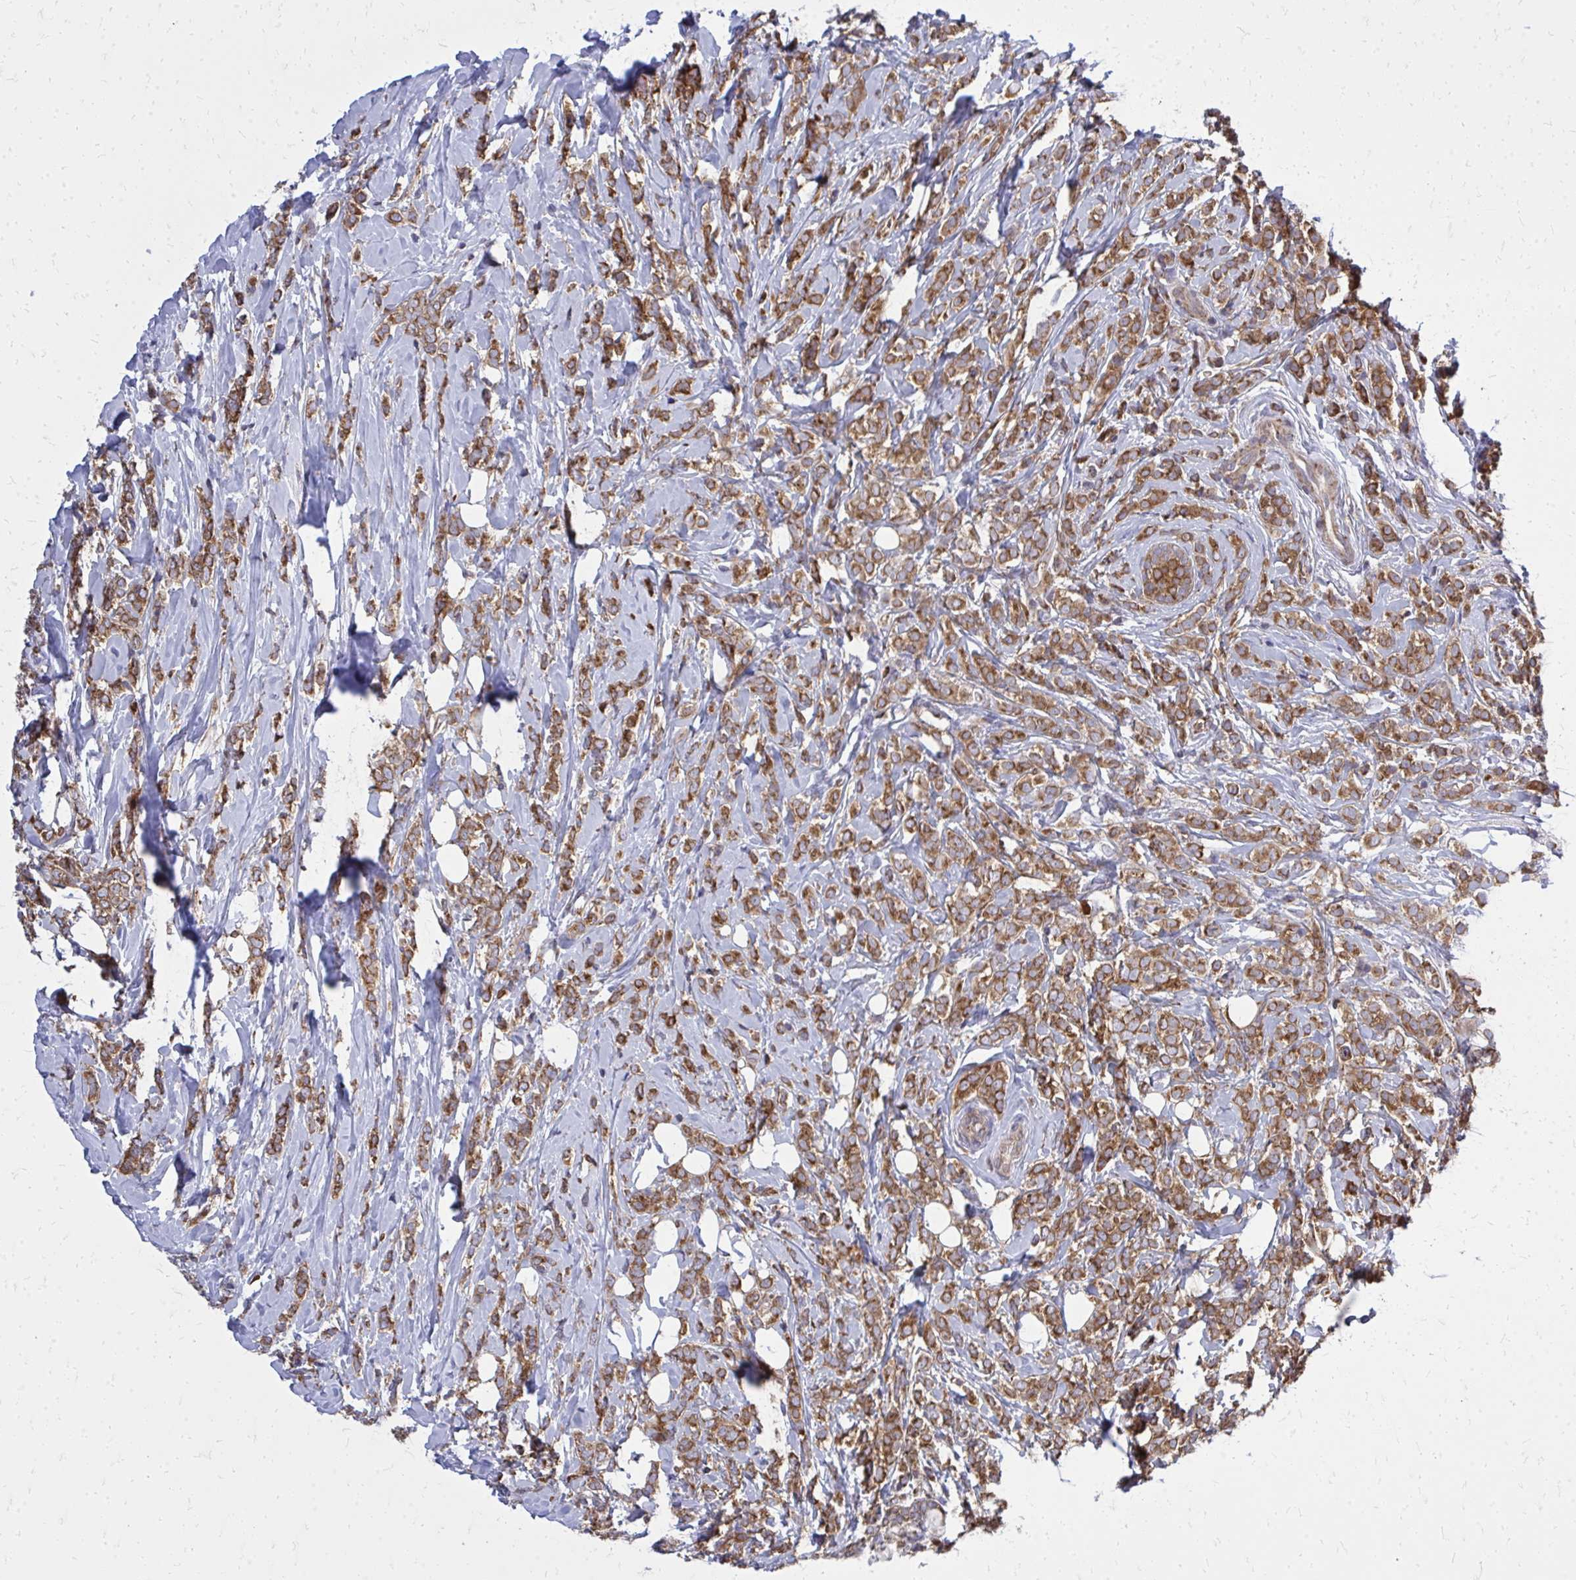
{"staining": {"intensity": "moderate", "quantity": ">75%", "location": "cytoplasmic/membranous"}, "tissue": "breast cancer", "cell_type": "Tumor cells", "image_type": "cancer", "snomed": [{"axis": "morphology", "description": "Lobular carcinoma"}, {"axis": "topography", "description": "Breast"}], "caption": "IHC image of human breast cancer stained for a protein (brown), which demonstrates medium levels of moderate cytoplasmic/membranous positivity in approximately >75% of tumor cells.", "gene": "PDK4", "patient": {"sex": "female", "age": 49}}